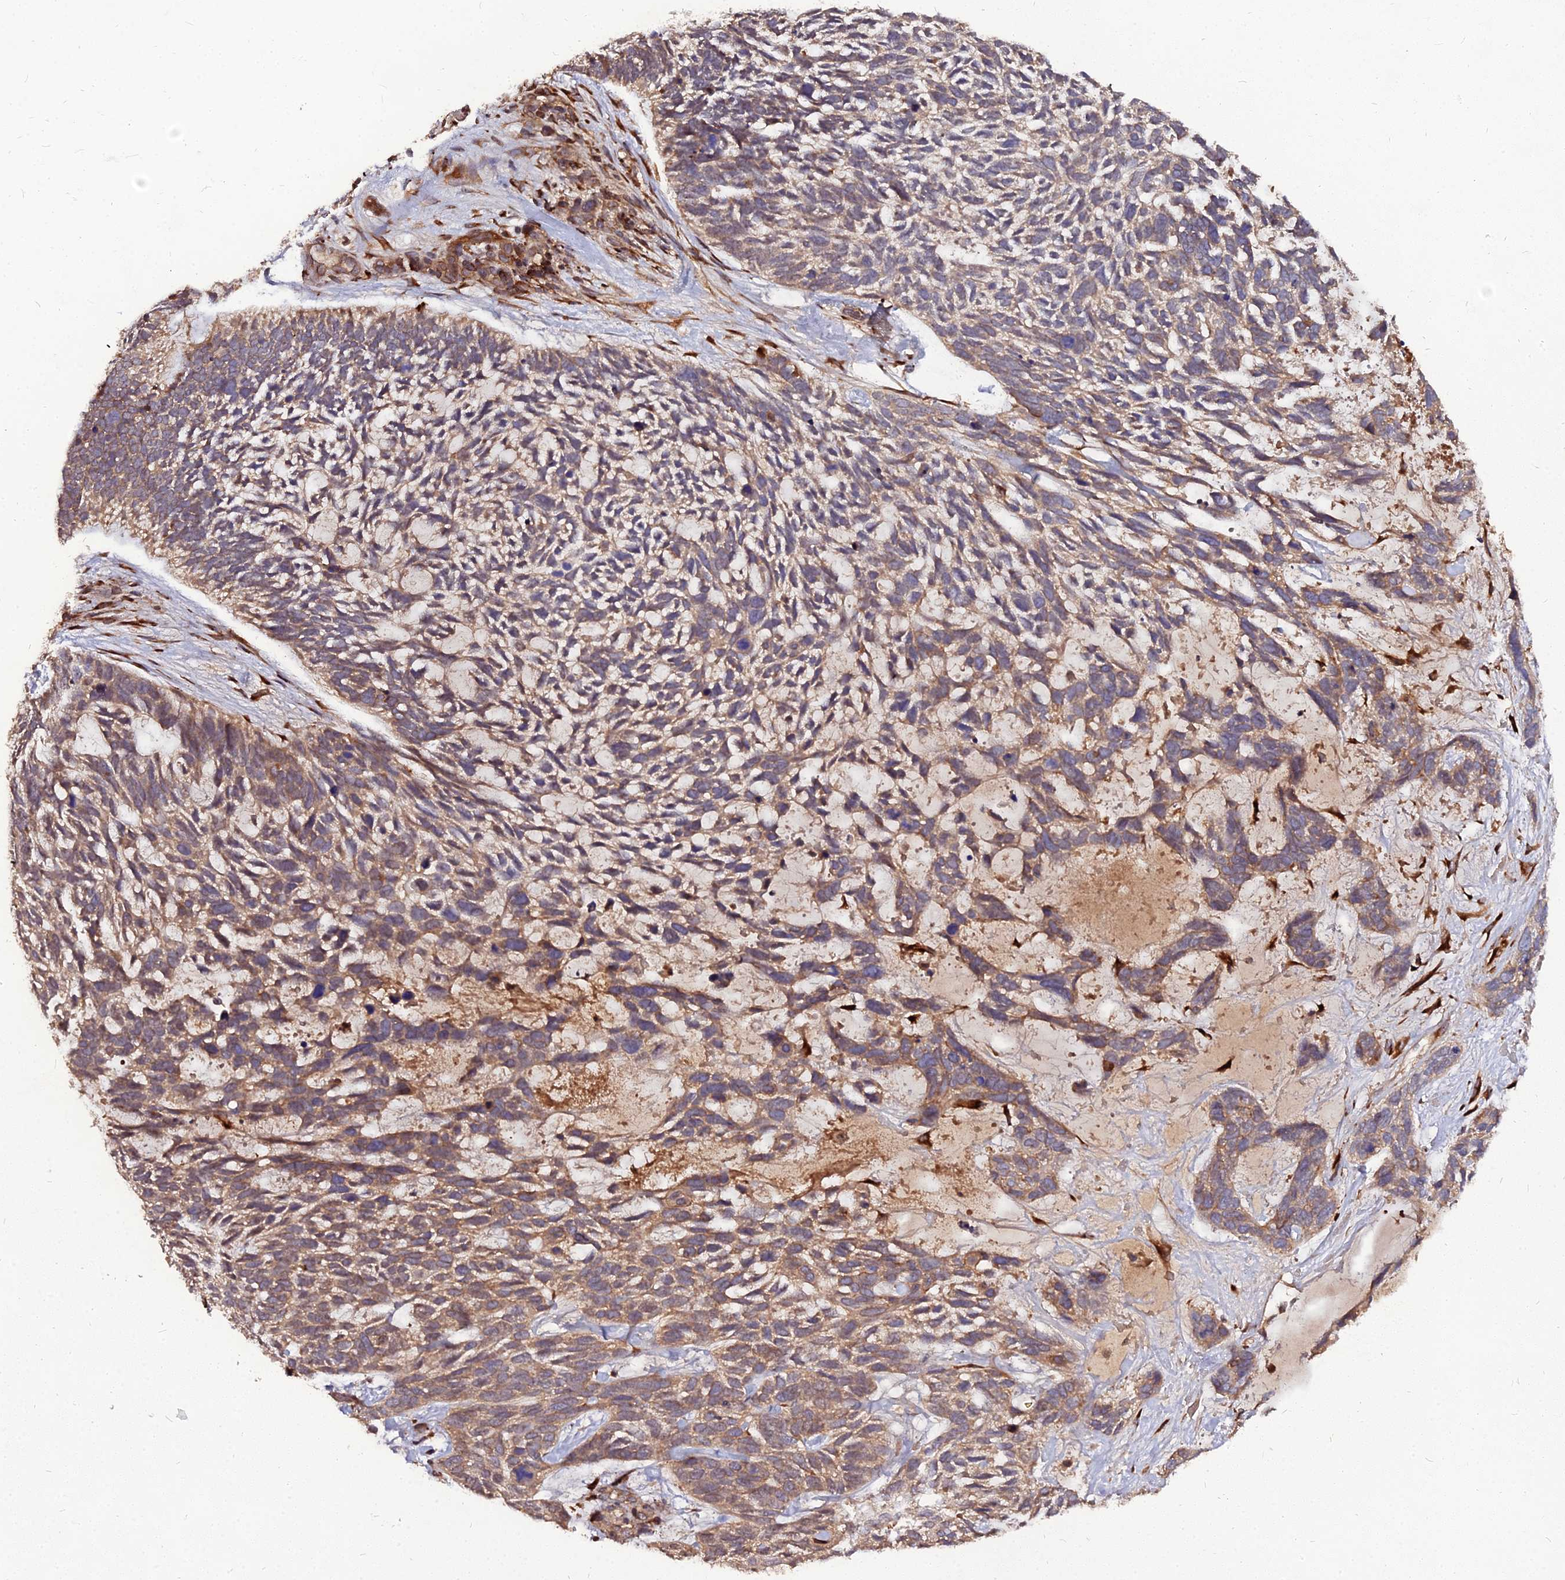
{"staining": {"intensity": "moderate", "quantity": "25%-75%", "location": "cytoplasmic/membranous"}, "tissue": "skin cancer", "cell_type": "Tumor cells", "image_type": "cancer", "snomed": [{"axis": "morphology", "description": "Basal cell carcinoma"}, {"axis": "topography", "description": "Skin"}], "caption": "The micrograph reveals immunohistochemical staining of basal cell carcinoma (skin). There is moderate cytoplasmic/membranous staining is identified in approximately 25%-75% of tumor cells.", "gene": "PDE4D", "patient": {"sex": "male", "age": 88}}